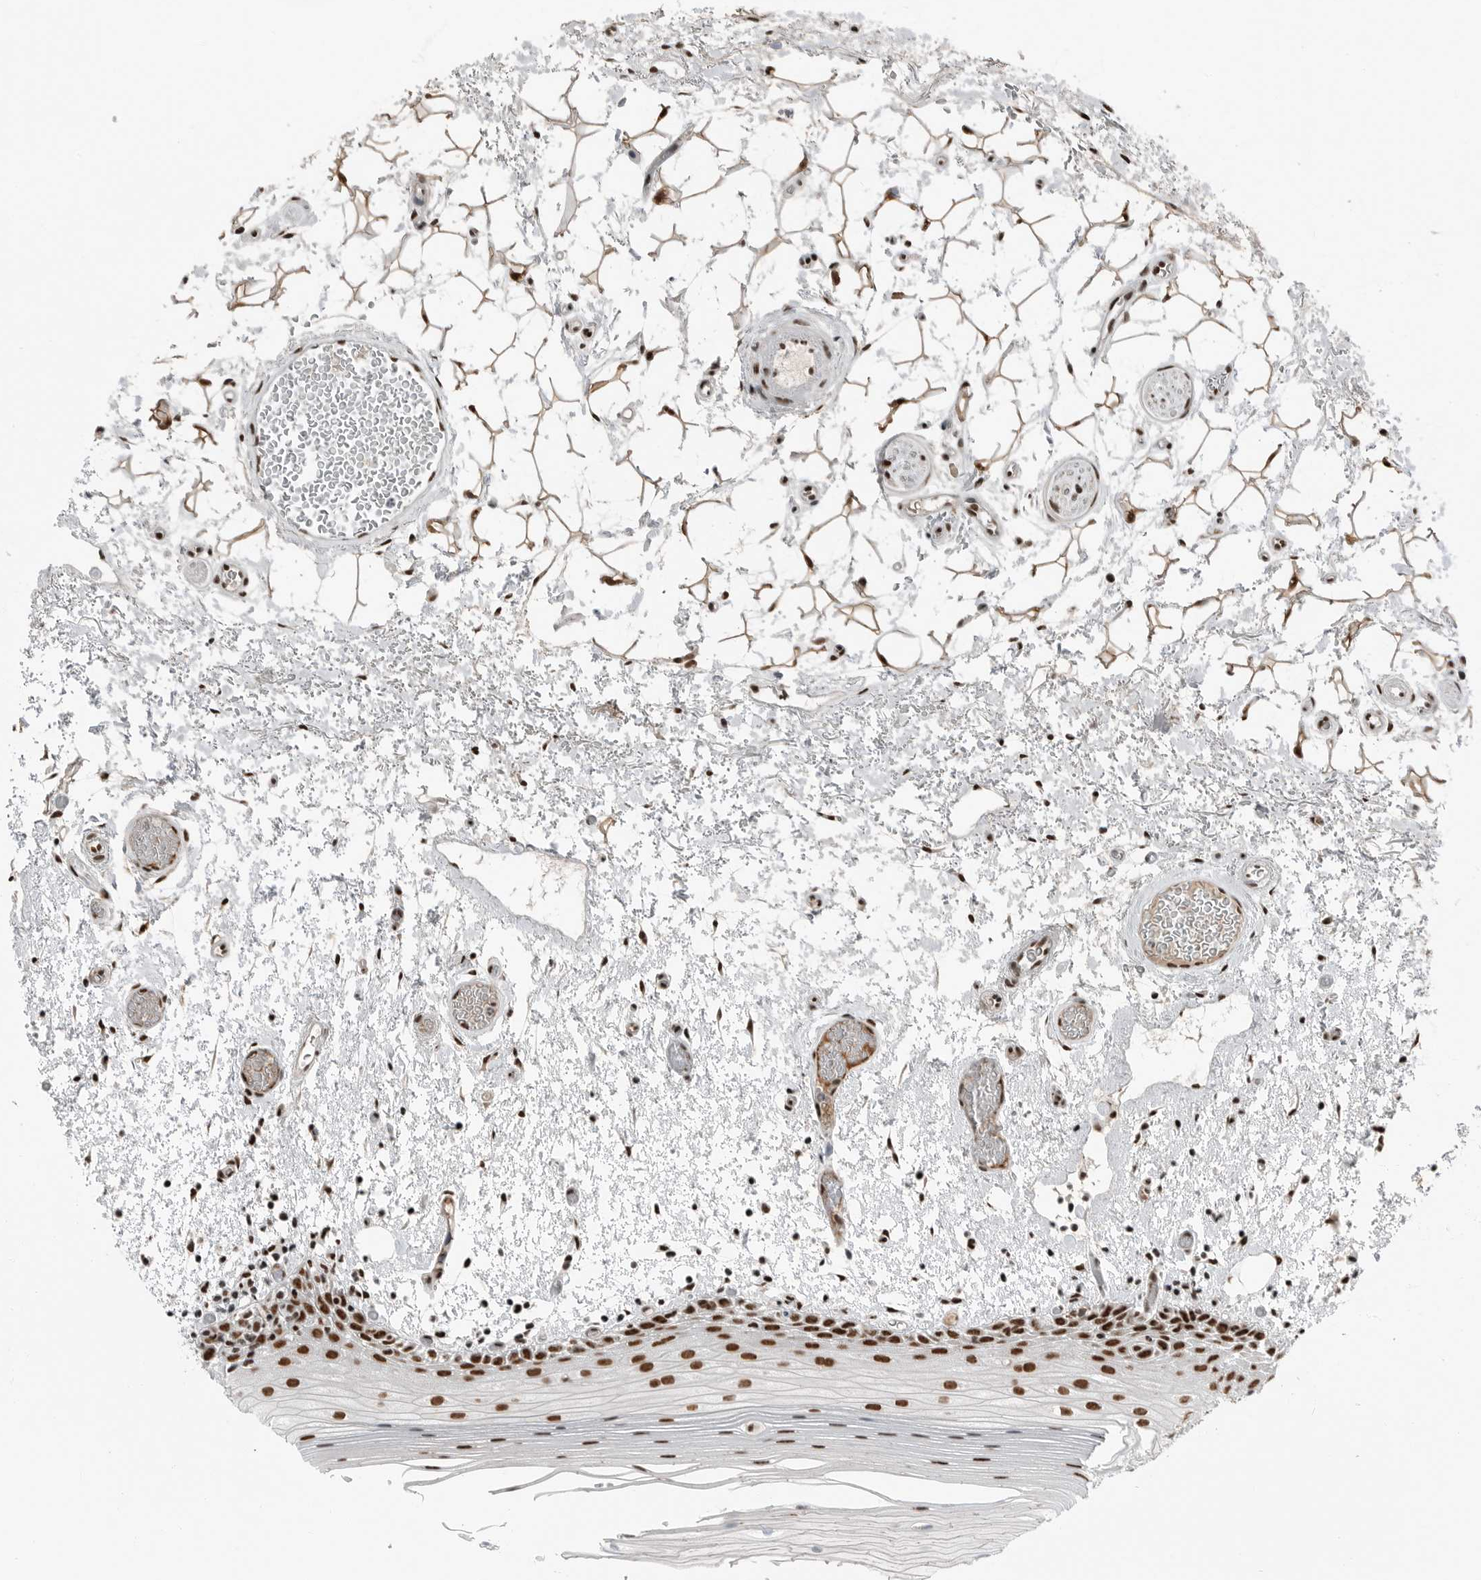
{"staining": {"intensity": "strong", "quantity": ">75%", "location": "nuclear"}, "tissue": "oral mucosa", "cell_type": "Squamous epithelial cells", "image_type": "normal", "snomed": [{"axis": "morphology", "description": "Normal tissue, NOS"}, {"axis": "topography", "description": "Oral tissue"}], "caption": "Unremarkable oral mucosa was stained to show a protein in brown. There is high levels of strong nuclear expression in approximately >75% of squamous epithelial cells. Using DAB (brown) and hematoxylin (blue) stains, captured at high magnification using brightfield microscopy.", "gene": "BLZF1", "patient": {"sex": "male", "age": 52}}